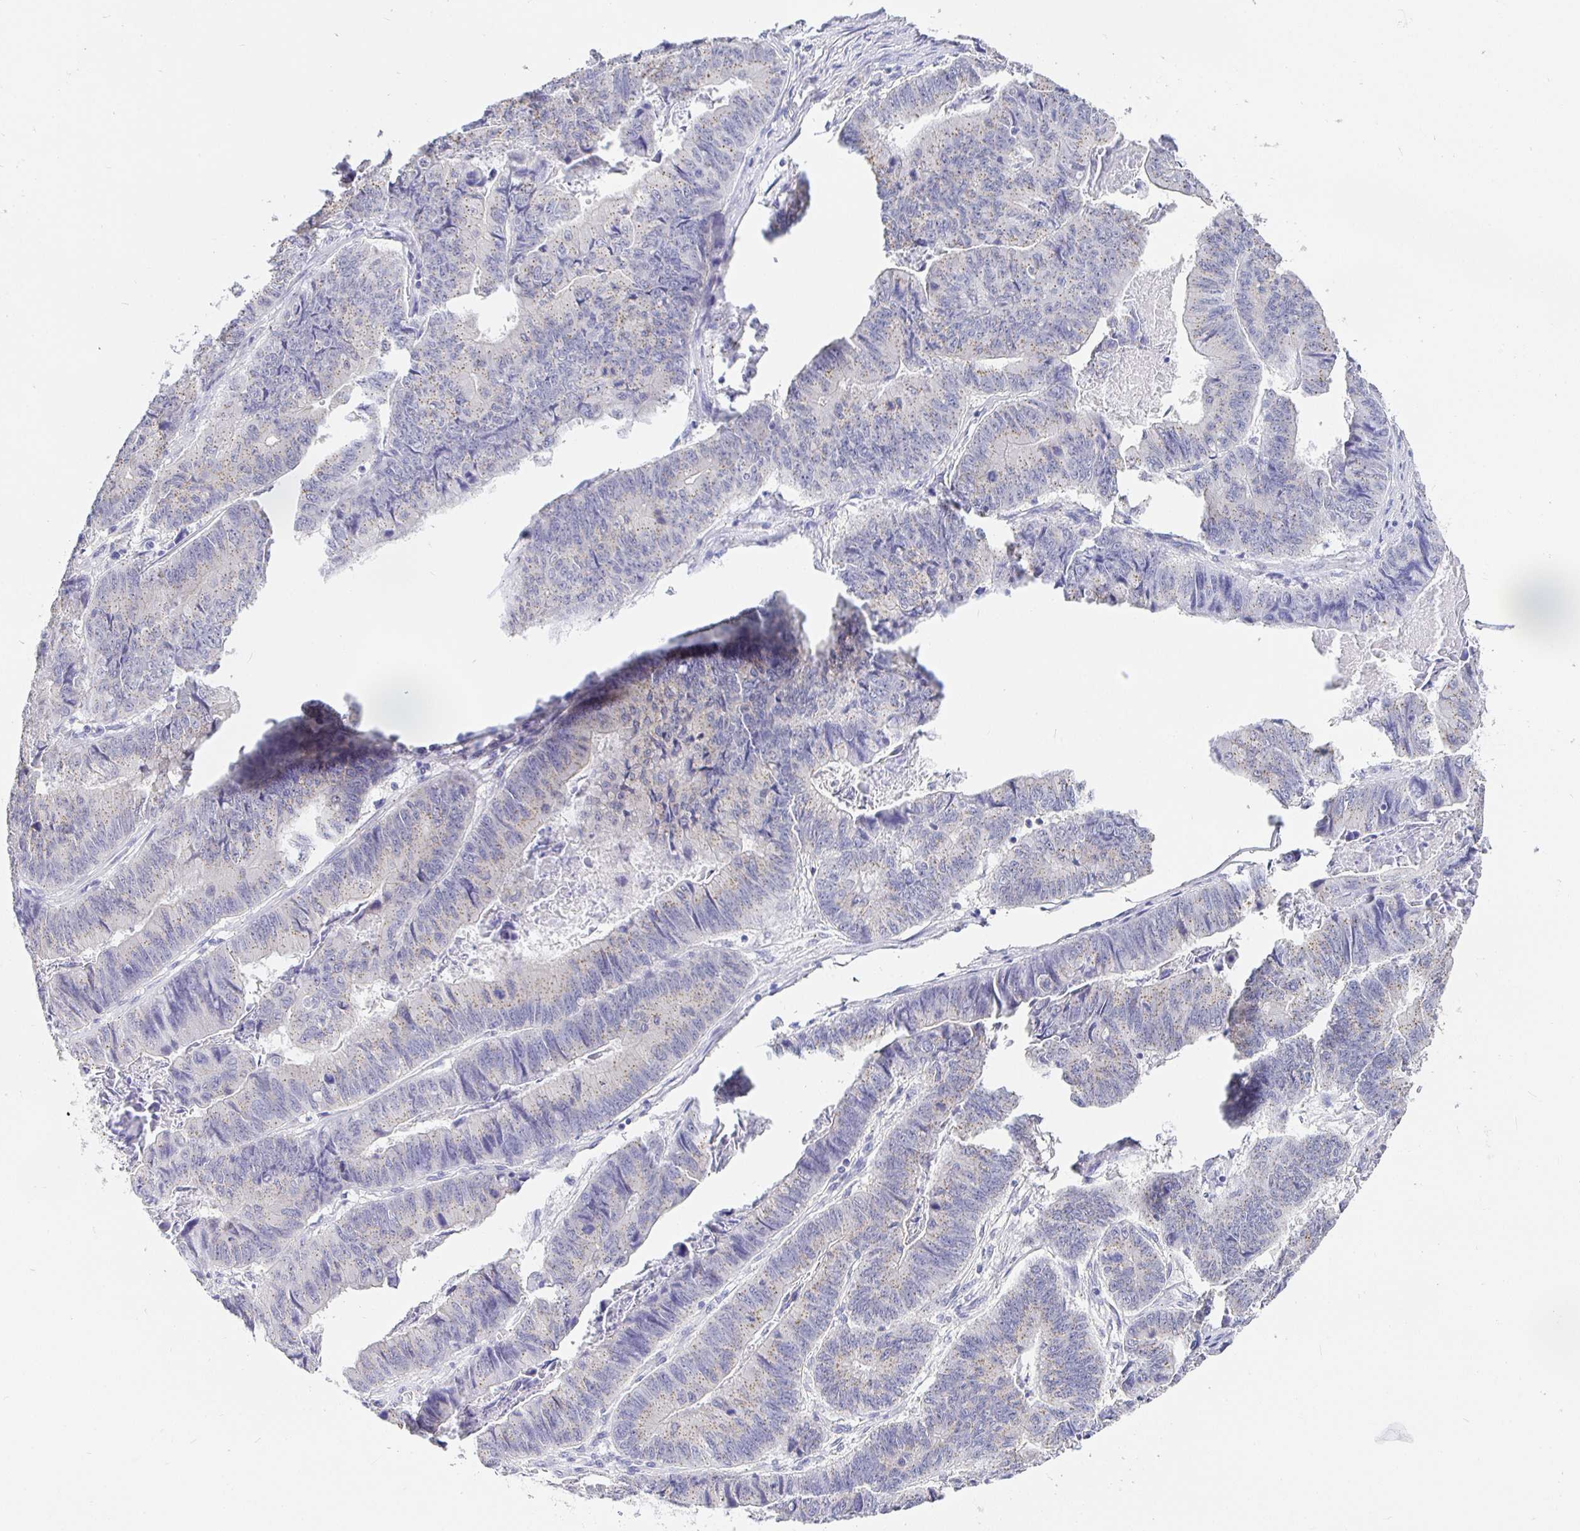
{"staining": {"intensity": "weak", "quantity": "<25%", "location": "cytoplasmic/membranous"}, "tissue": "stomach cancer", "cell_type": "Tumor cells", "image_type": "cancer", "snomed": [{"axis": "morphology", "description": "Adenocarcinoma, NOS"}, {"axis": "topography", "description": "Stomach, lower"}], "caption": "Stomach cancer stained for a protein using IHC demonstrates no expression tumor cells.", "gene": "EZHIP", "patient": {"sex": "male", "age": 77}}